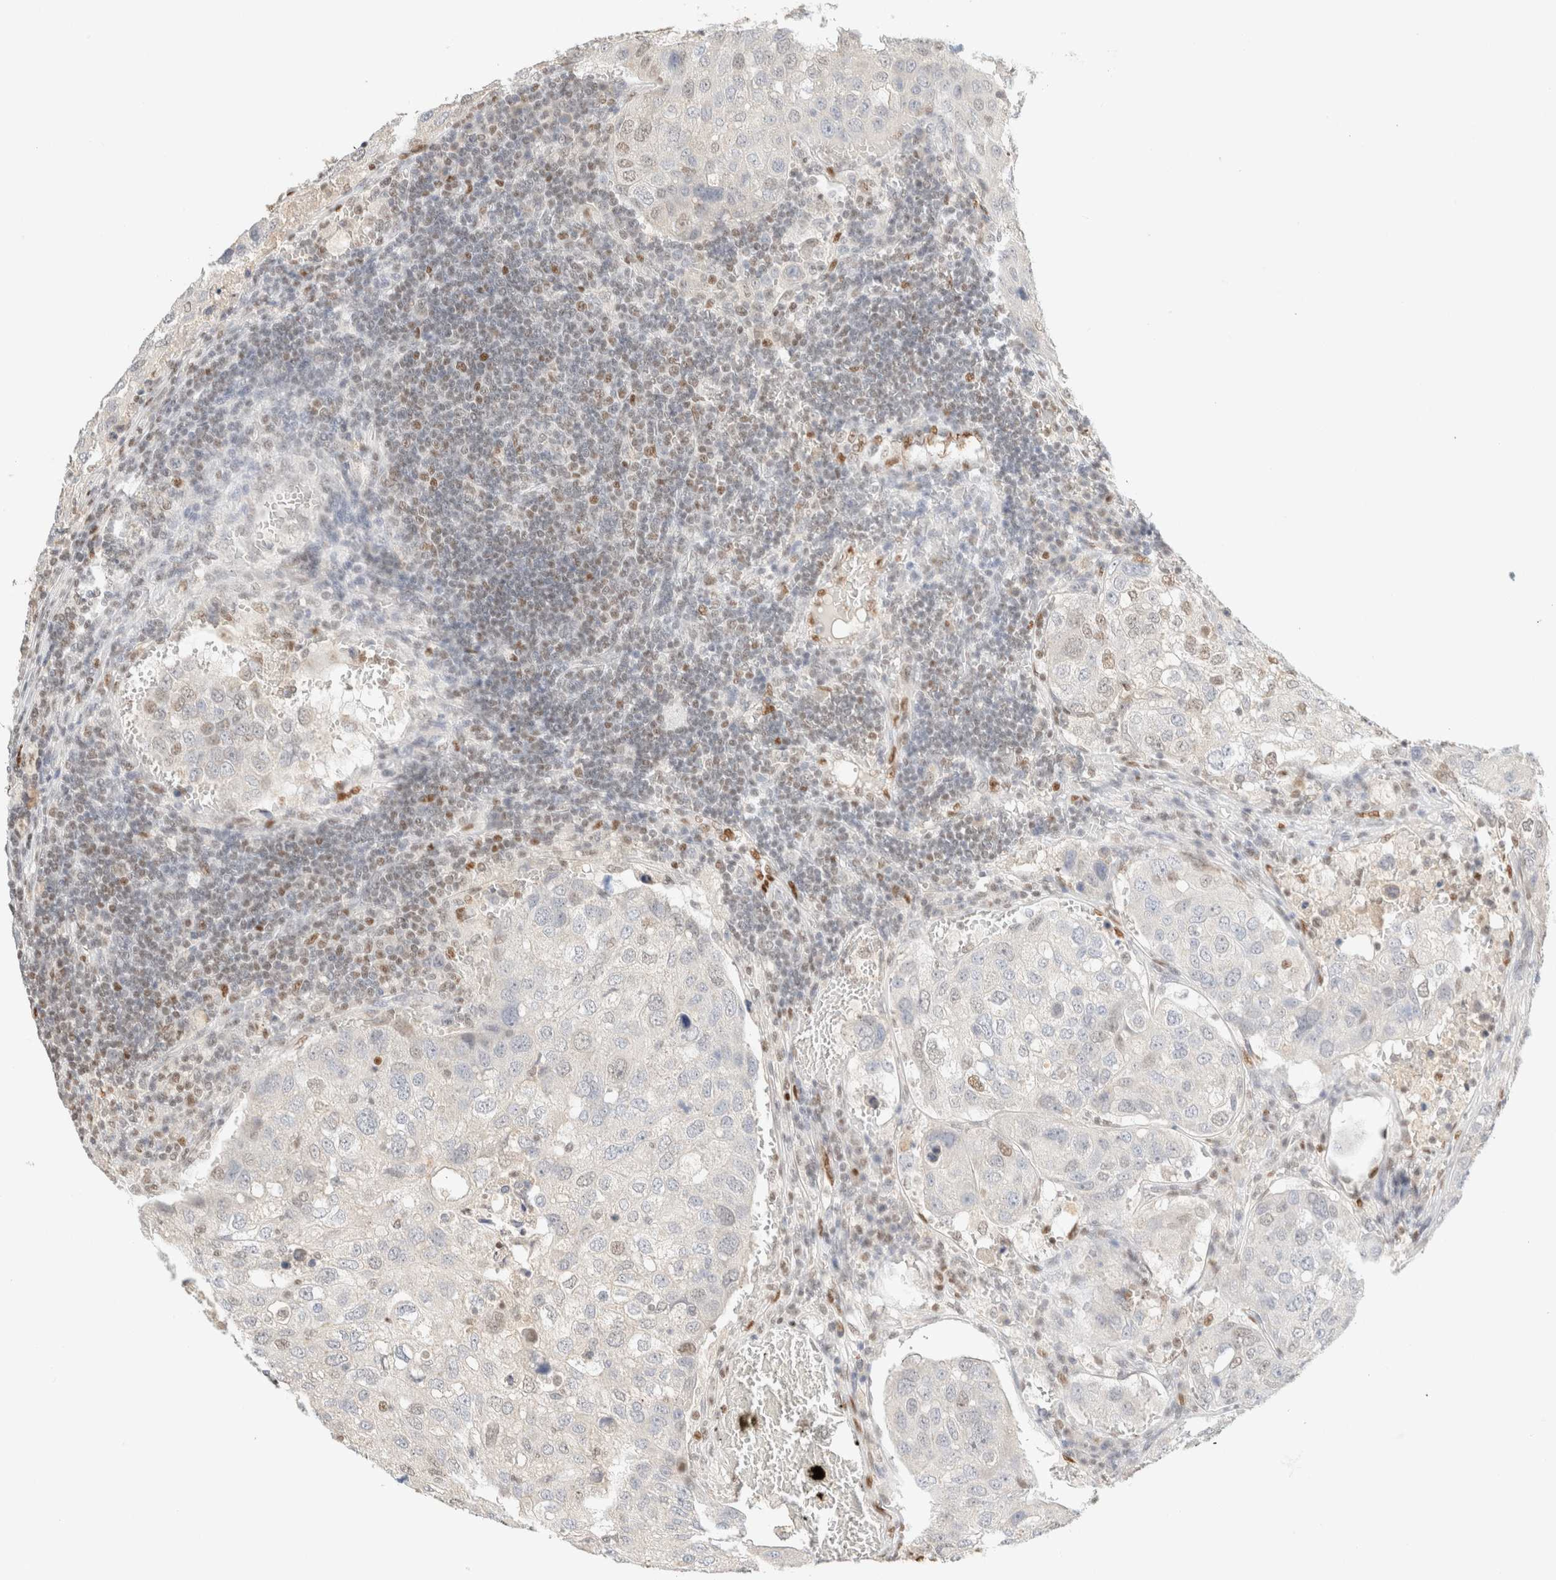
{"staining": {"intensity": "weak", "quantity": "<25%", "location": "nuclear"}, "tissue": "urothelial cancer", "cell_type": "Tumor cells", "image_type": "cancer", "snomed": [{"axis": "morphology", "description": "Urothelial carcinoma, High grade"}, {"axis": "topography", "description": "Lymph node"}, {"axis": "topography", "description": "Urinary bladder"}], "caption": "The image reveals no significant staining in tumor cells of urothelial cancer.", "gene": "DDB2", "patient": {"sex": "male", "age": 51}}